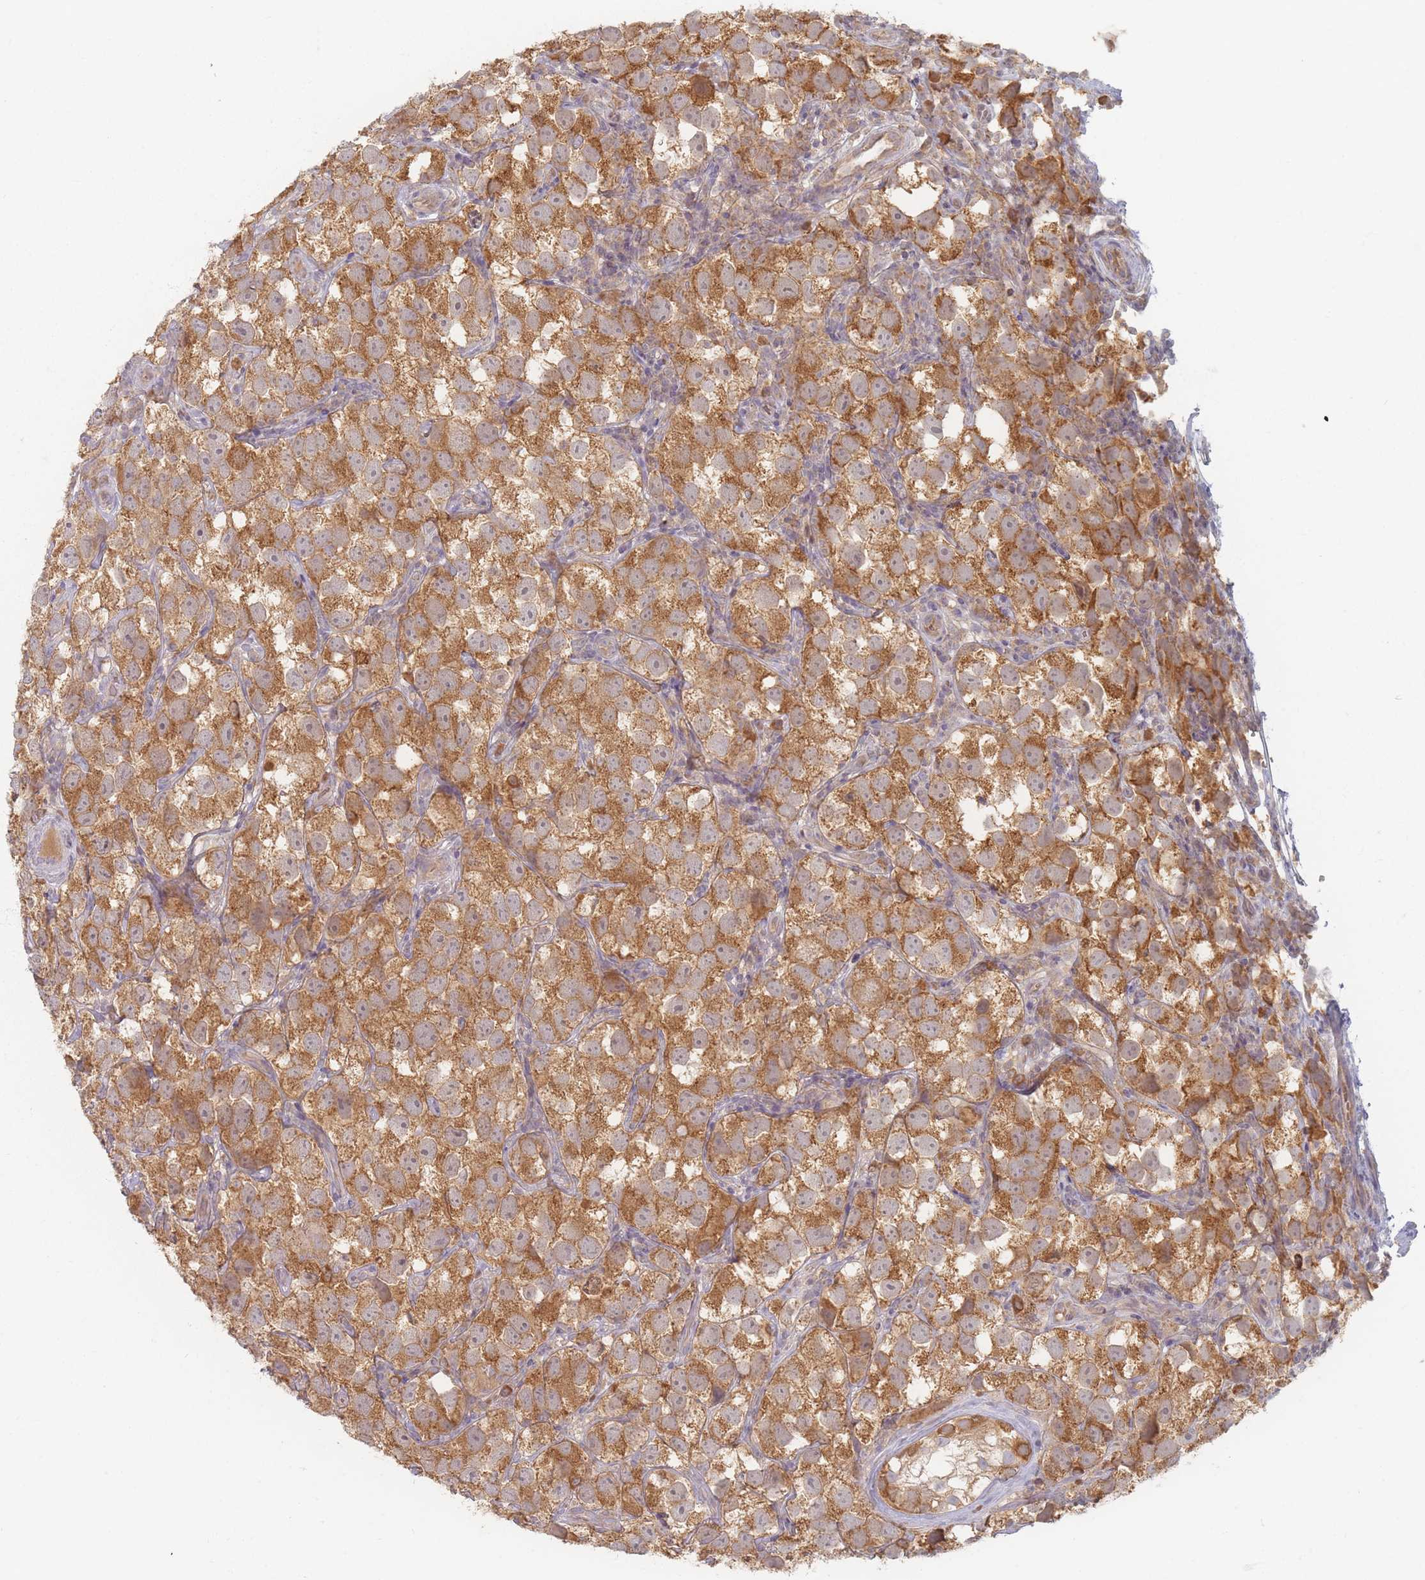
{"staining": {"intensity": "moderate", "quantity": ">75%", "location": "cytoplasmic/membranous"}, "tissue": "testis cancer", "cell_type": "Tumor cells", "image_type": "cancer", "snomed": [{"axis": "morphology", "description": "Seminoma, NOS"}, {"axis": "topography", "description": "Testis"}], "caption": "DAB immunohistochemical staining of human testis cancer (seminoma) displays moderate cytoplasmic/membranous protein positivity in about >75% of tumor cells. (brown staining indicates protein expression, while blue staining denotes nuclei).", "gene": "SLC35F3", "patient": {"sex": "male", "age": 26}}